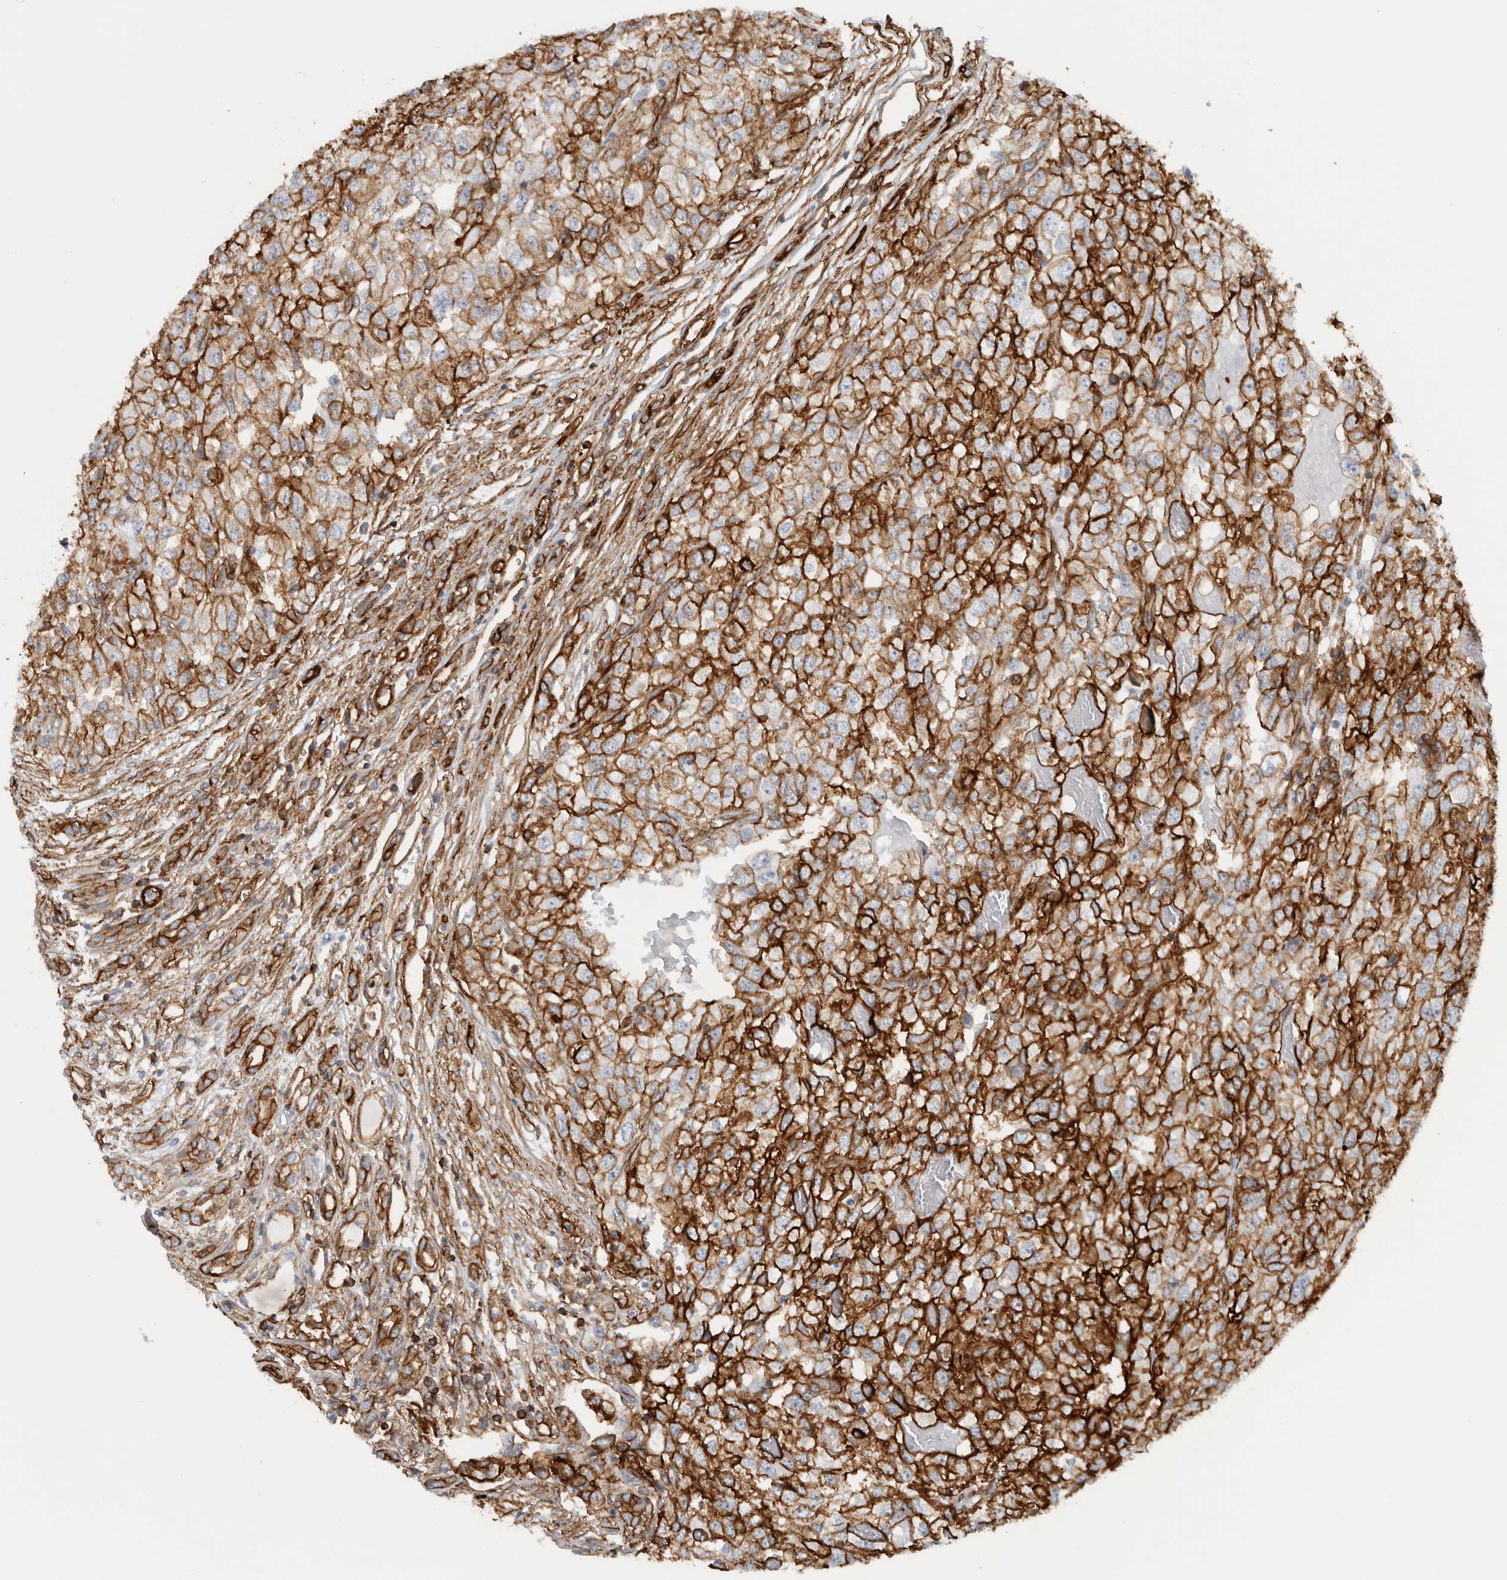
{"staining": {"intensity": "strong", "quantity": ">75%", "location": "cytoplasmic/membranous"}, "tissue": "renal cancer", "cell_type": "Tumor cells", "image_type": "cancer", "snomed": [{"axis": "morphology", "description": "Adenocarcinoma, NOS"}, {"axis": "topography", "description": "Kidney"}], "caption": "The image shows immunohistochemical staining of renal cancer. There is strong cytoplasmic/membranous staining is identified in approximately >75% of tumor cells.", "gene": "AHNAK", "patient": {"sex": "female", "age": 54}}